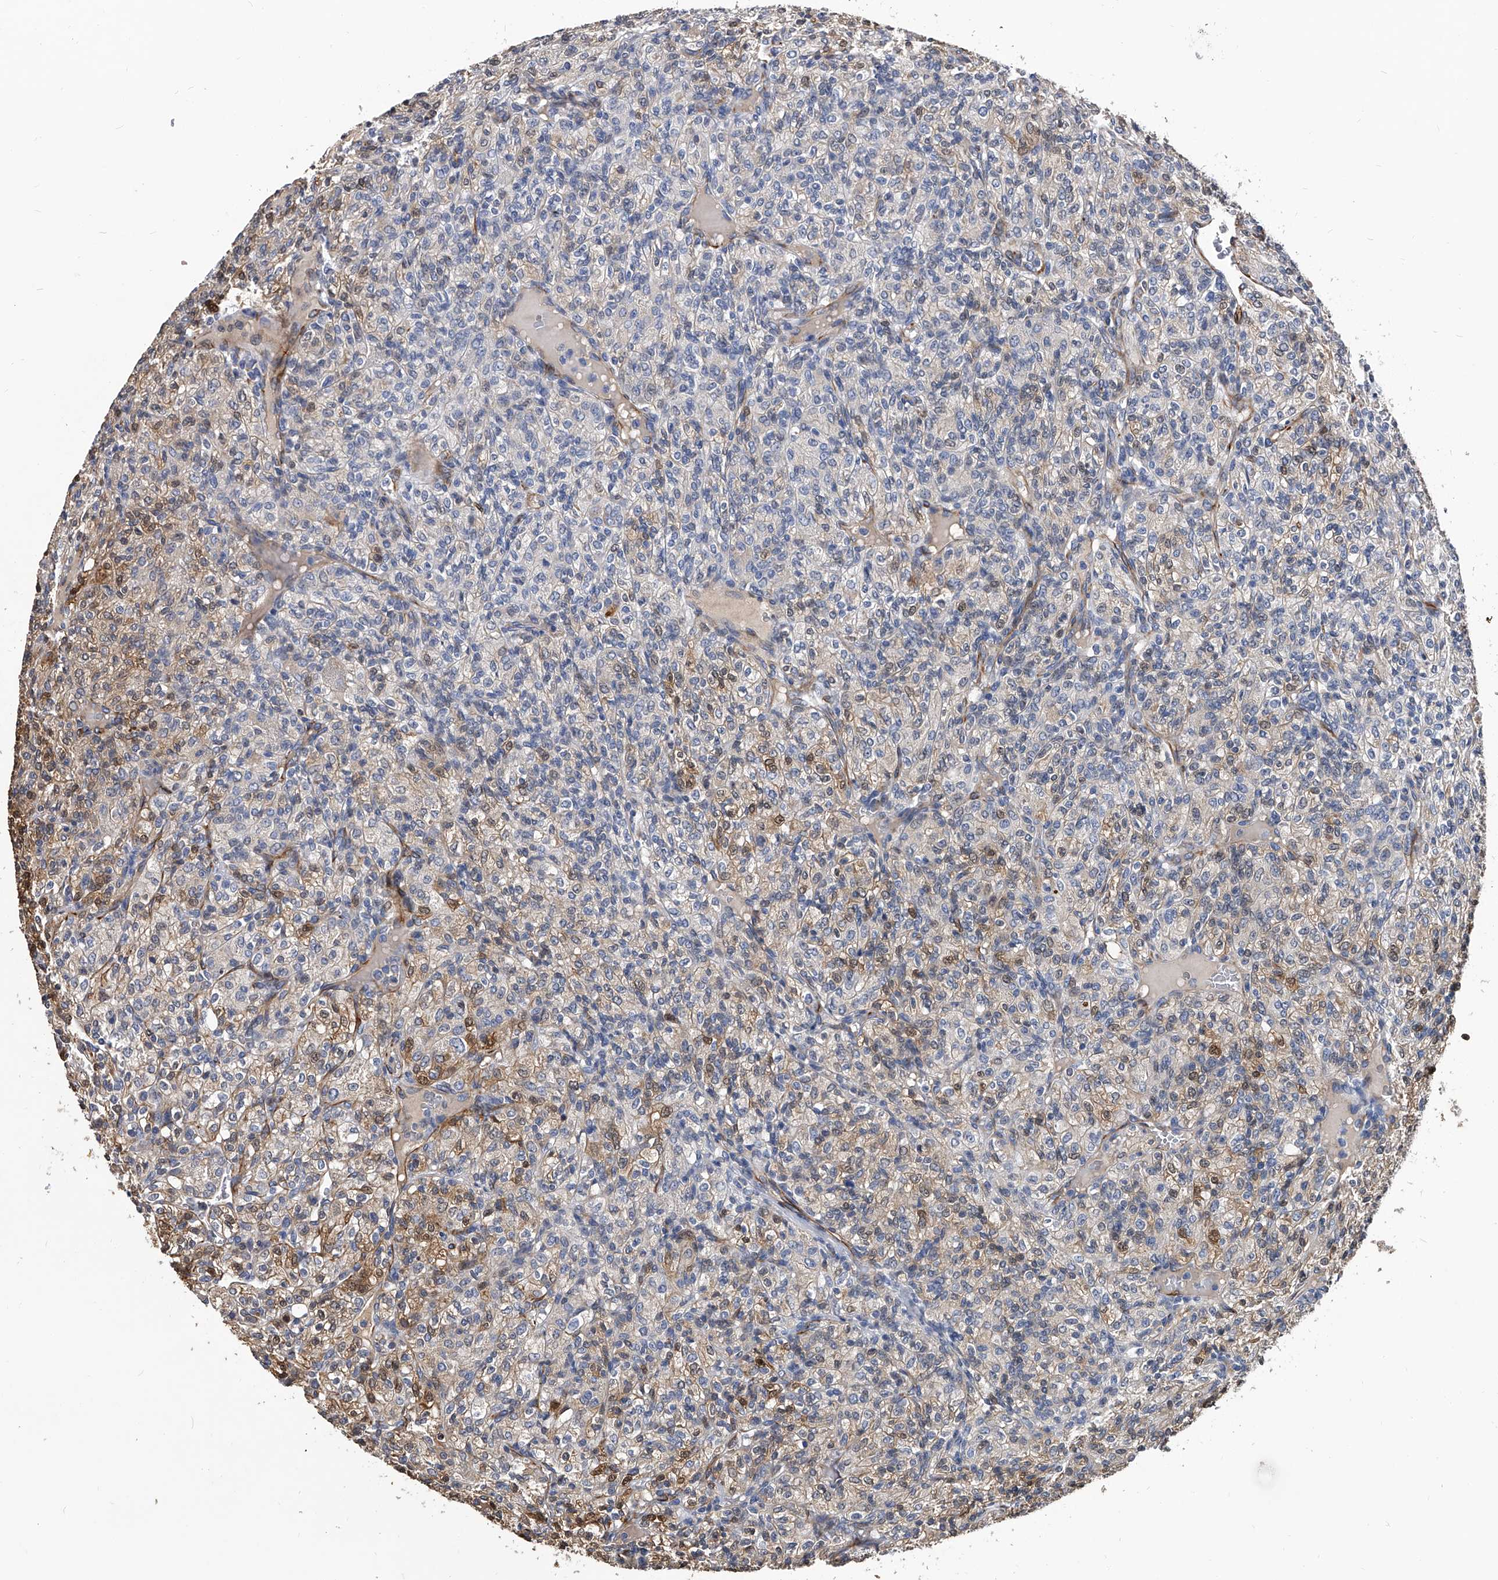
{"staining": {"intensity": "negative", "quantity": "none", "location": "none"}, "tissue": "renal cancer", "cell_type": "Tumor cells", "image_type": "cancer", "snomed": [{"axis": "morphology", "description": "Adenocarcinoma, NOS"}, {"axis": "topography", "description": "Kidney"}], "caption": "Immunohistochemistry (IHC) image of renal cancer stained for a protein (brown), which displays no expression in tumor cells.", "gene": "EFCAB7", "patient": {"sex": "male", "age": 77}}